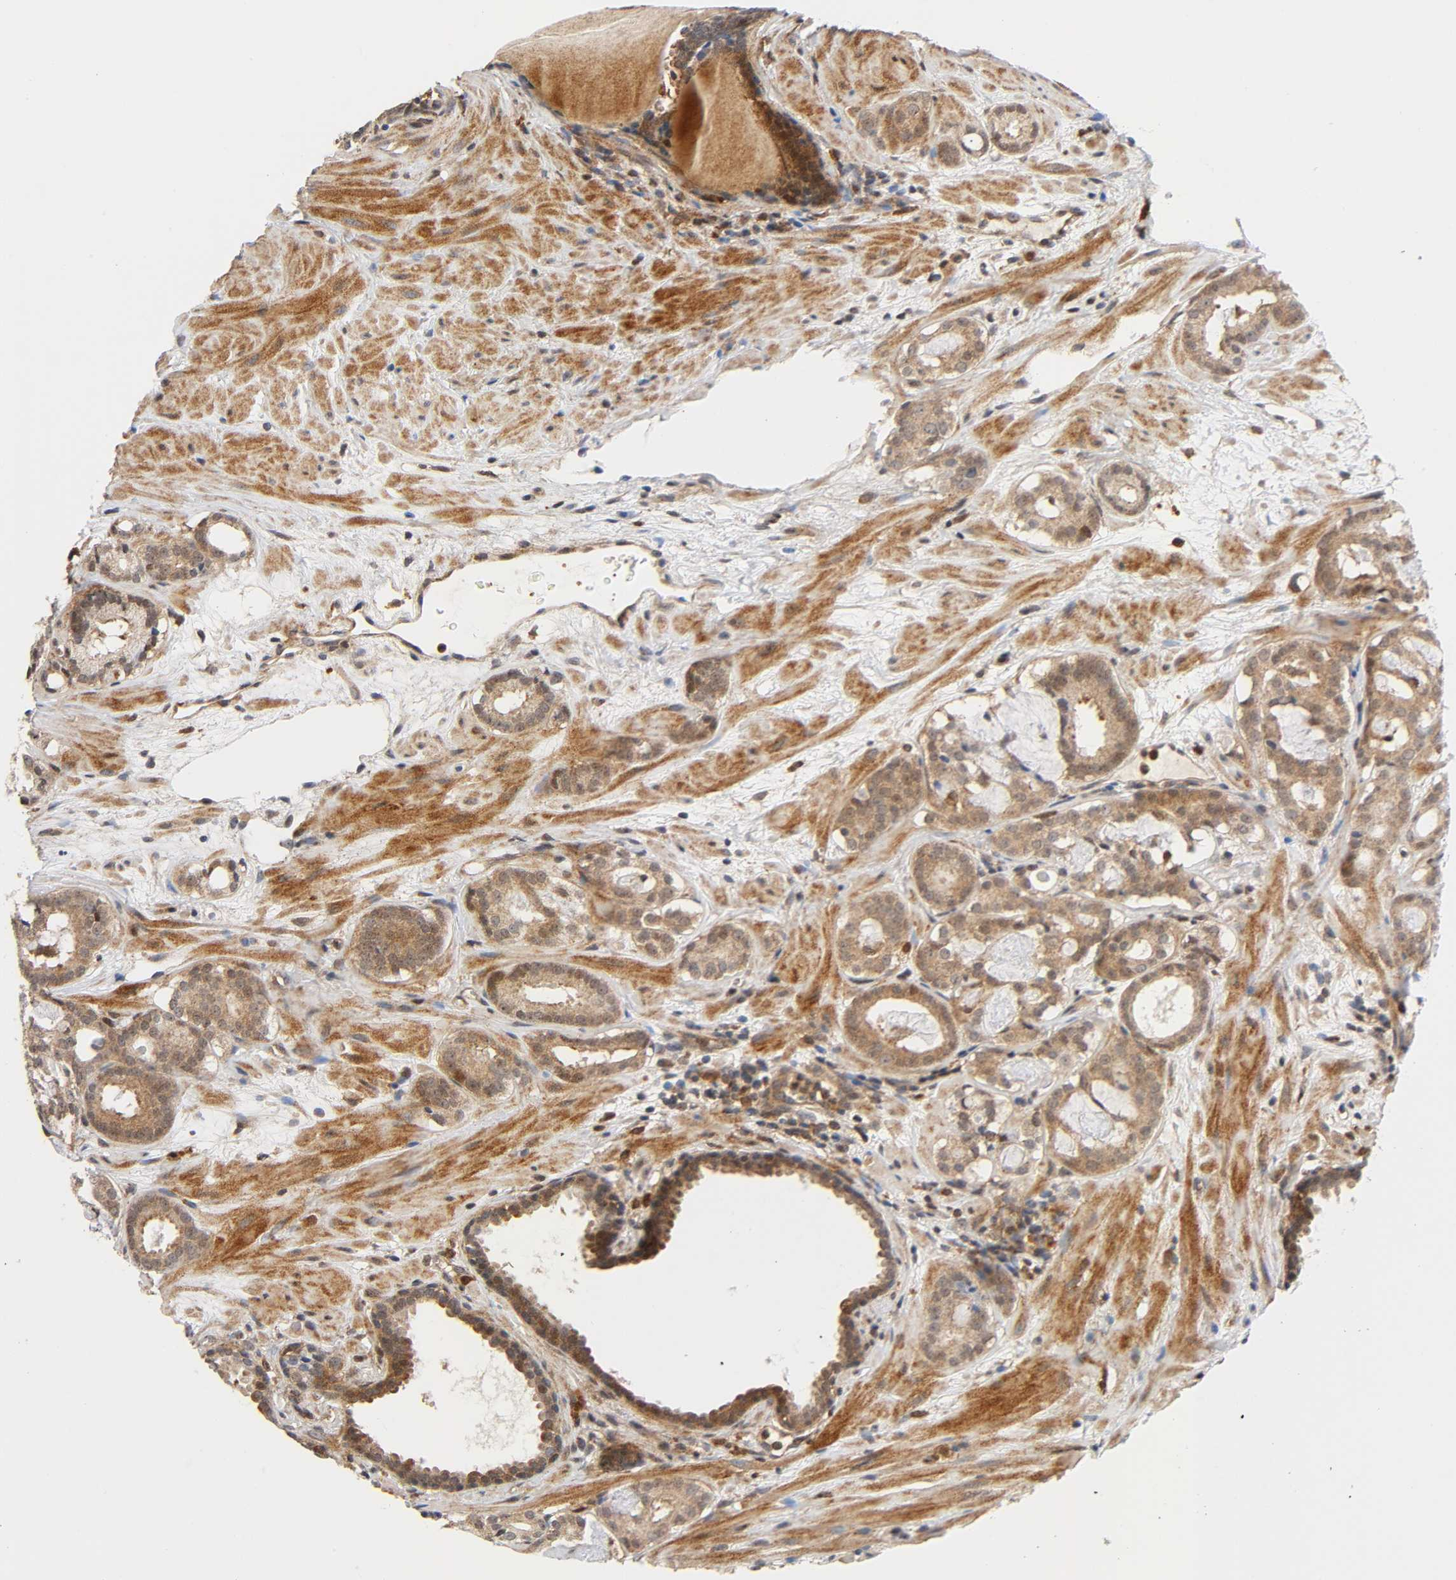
{"staining": {"intensity": "moderate", "quantity": ">75%", "location": "cytoplasmic/membranous,nuclear"}, "tissue": "prostate cancer", "cell_type": "Tumor cells", "image_type": "cancer", "snomed": [{"axis": "morphology", "description": "Adenocarcinoma, Low grade"}, {"axis": "topography", "description": "Prostate"}], "caption": "Human low-grade adenocarcinoma (prostate) stained for a protein (brown) reveals moderate cytoplasmic/membranous and nuclear positive staining in about >75% of tumor cells.", "gene": "CASP9", "patient": {"sex": "male", "age": 57}}